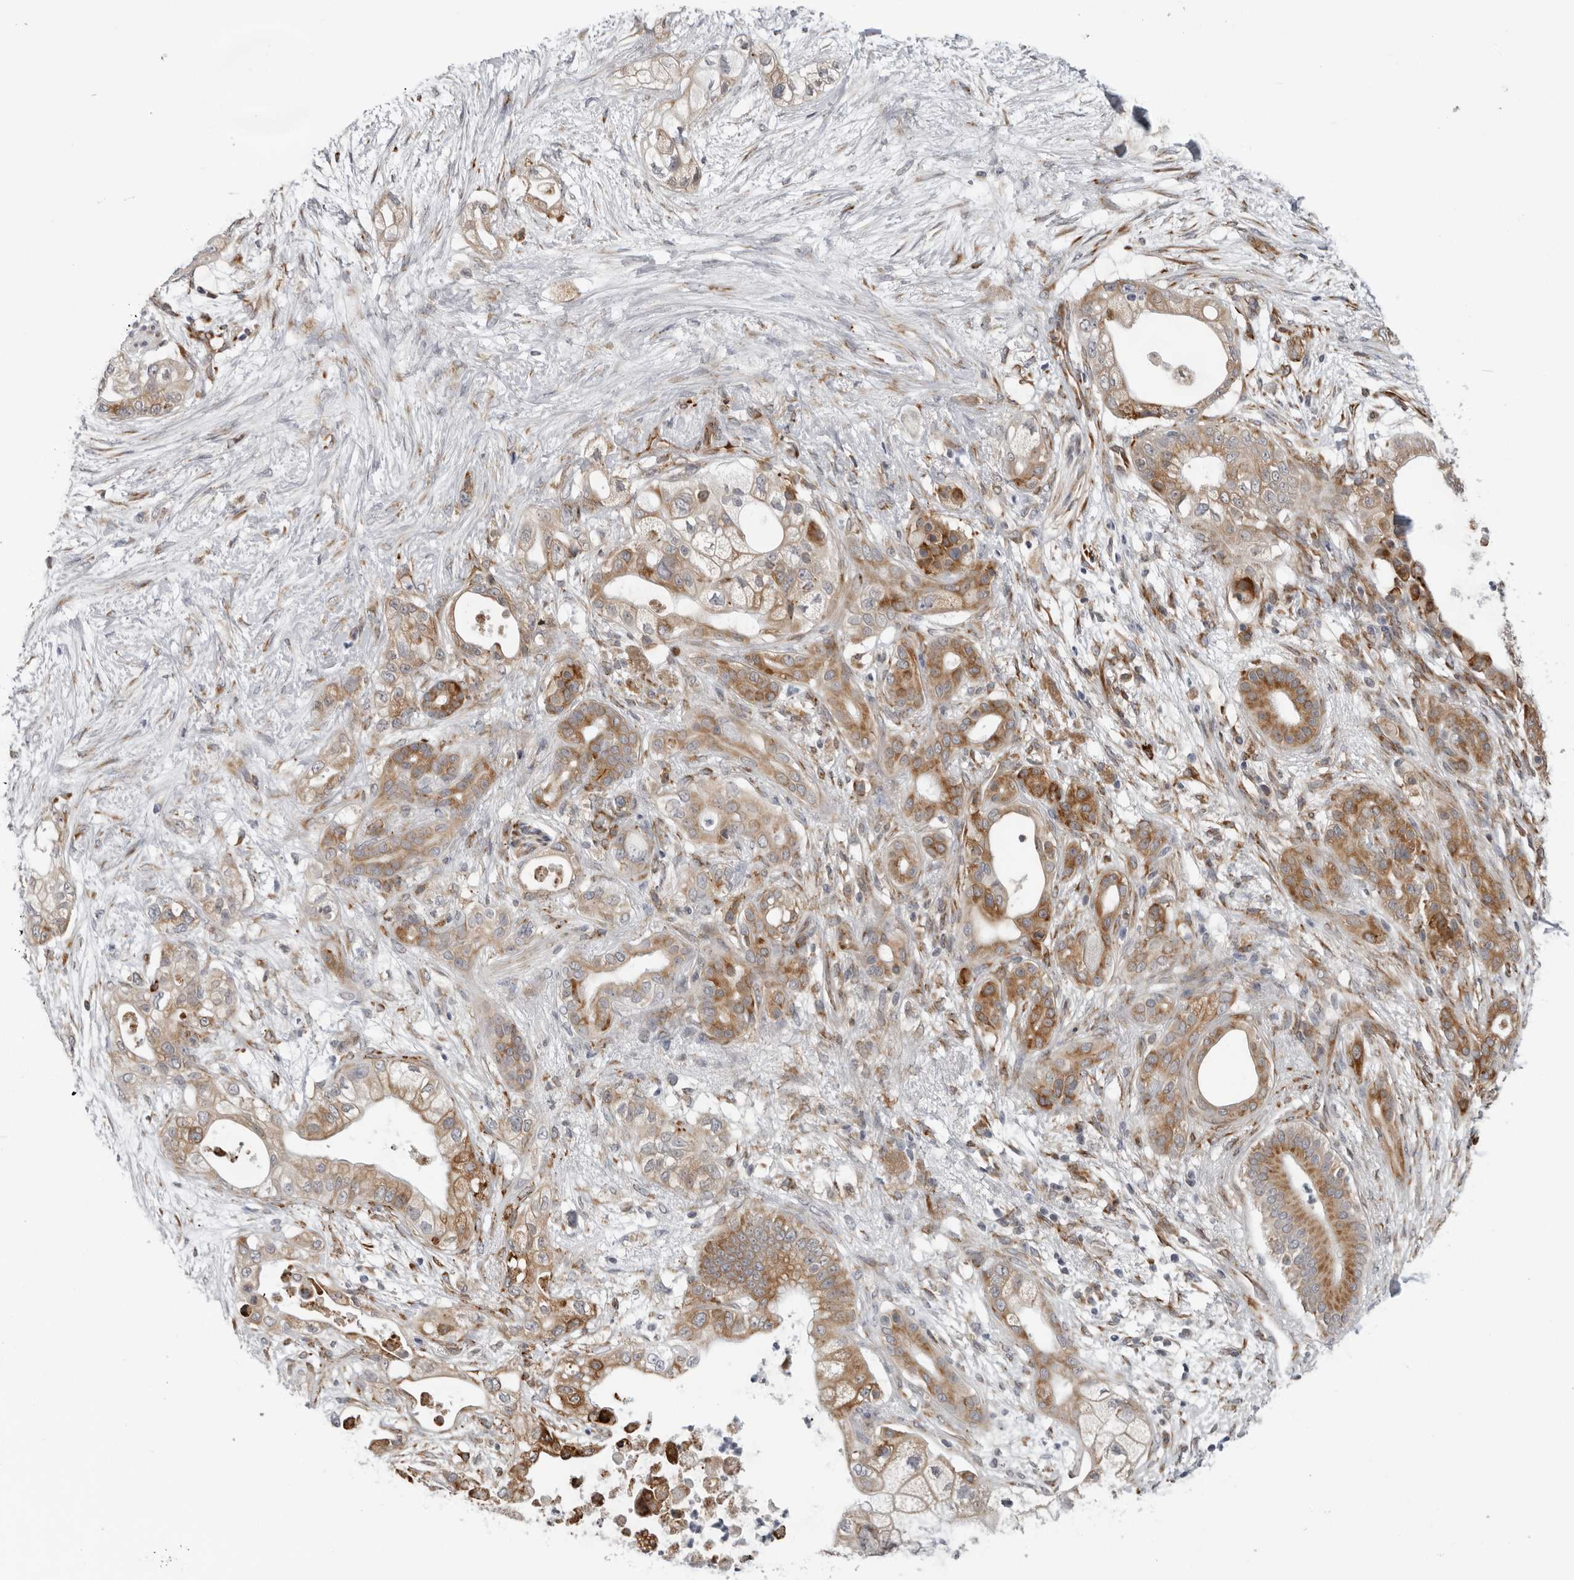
{"staining": {"intensity": "moderate", "quantity": ">75%", "location": "cytoplasmic/membranous"}, "tissue": "pancreatic cancer", "cell_type": "Tumor cells", "image_type": "cancer", "snomed": [{"axis": "morphology", "description": "Adenocarcinoma, NOS"}, {"axis": "topography", "description": "Pancreas"}], "caption": "Tumor cells show medium levels of moderate cytoplasmic/membranous staining in about >75% of cells in human adenocarcinoma (pancreatic).", "gene": "ALPK2", "patient": {"sex": "male", "age": 53}}